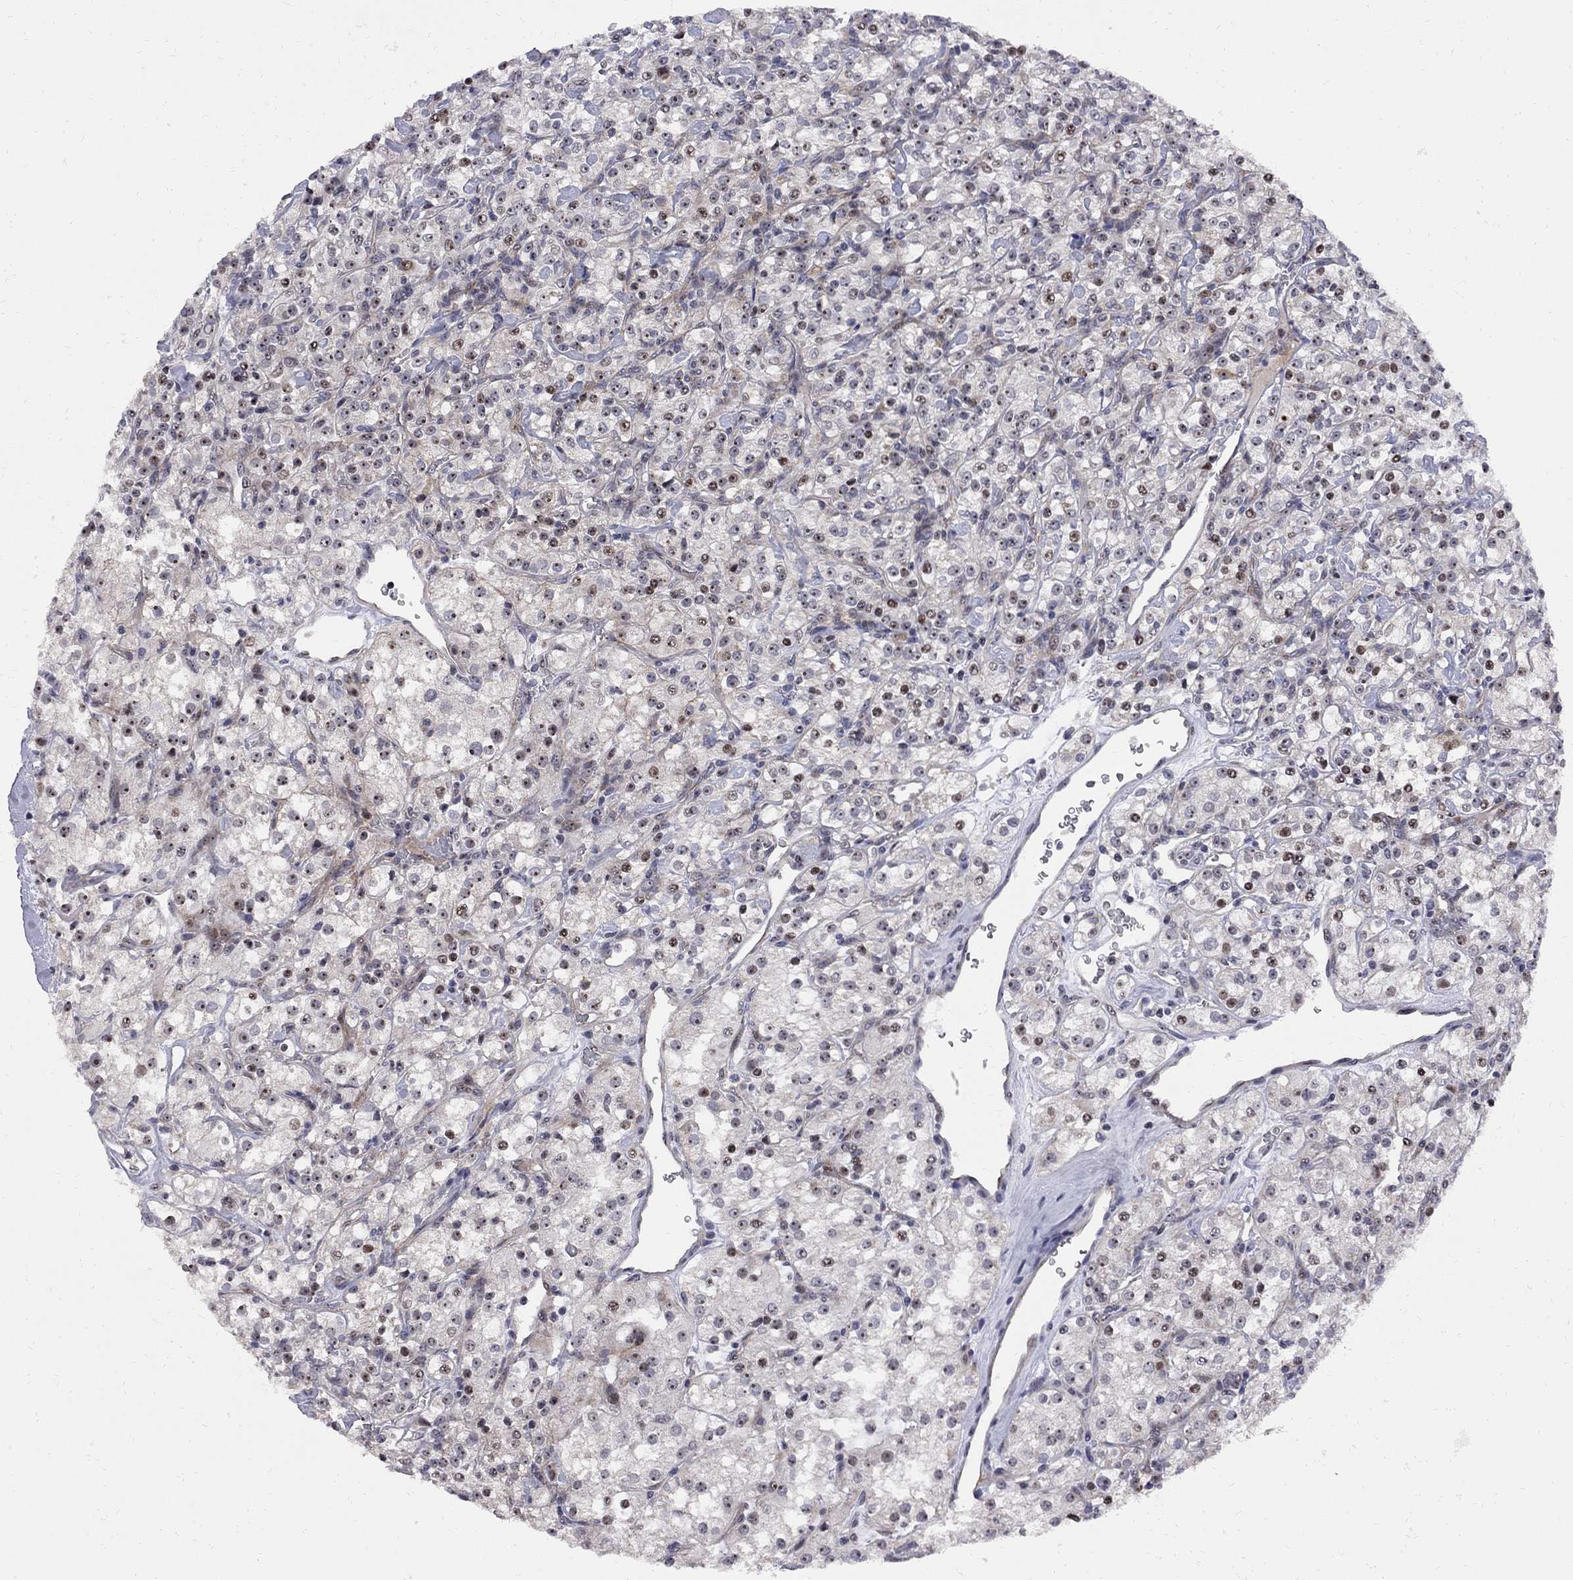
{"staining": {"intensity": "moderate", "quantity": "<25%", "location": "nuclear"}, "tissue": "renal cancer", "cell_type": "Tumor cells", "image_type": "cancer", "snomed": [{"axis": "morphology", "description": "Adenocarcinoma, NOS"}, {"axis": "topography", "description": "Kidney"}], "caption": "Tumor cells exhibit moderate nuclear expression in approximately <25% of cells in renal cancer (adenocarcinoma).", "gene": "DHX33", "patient": {"sex": "male", "age": 77}}